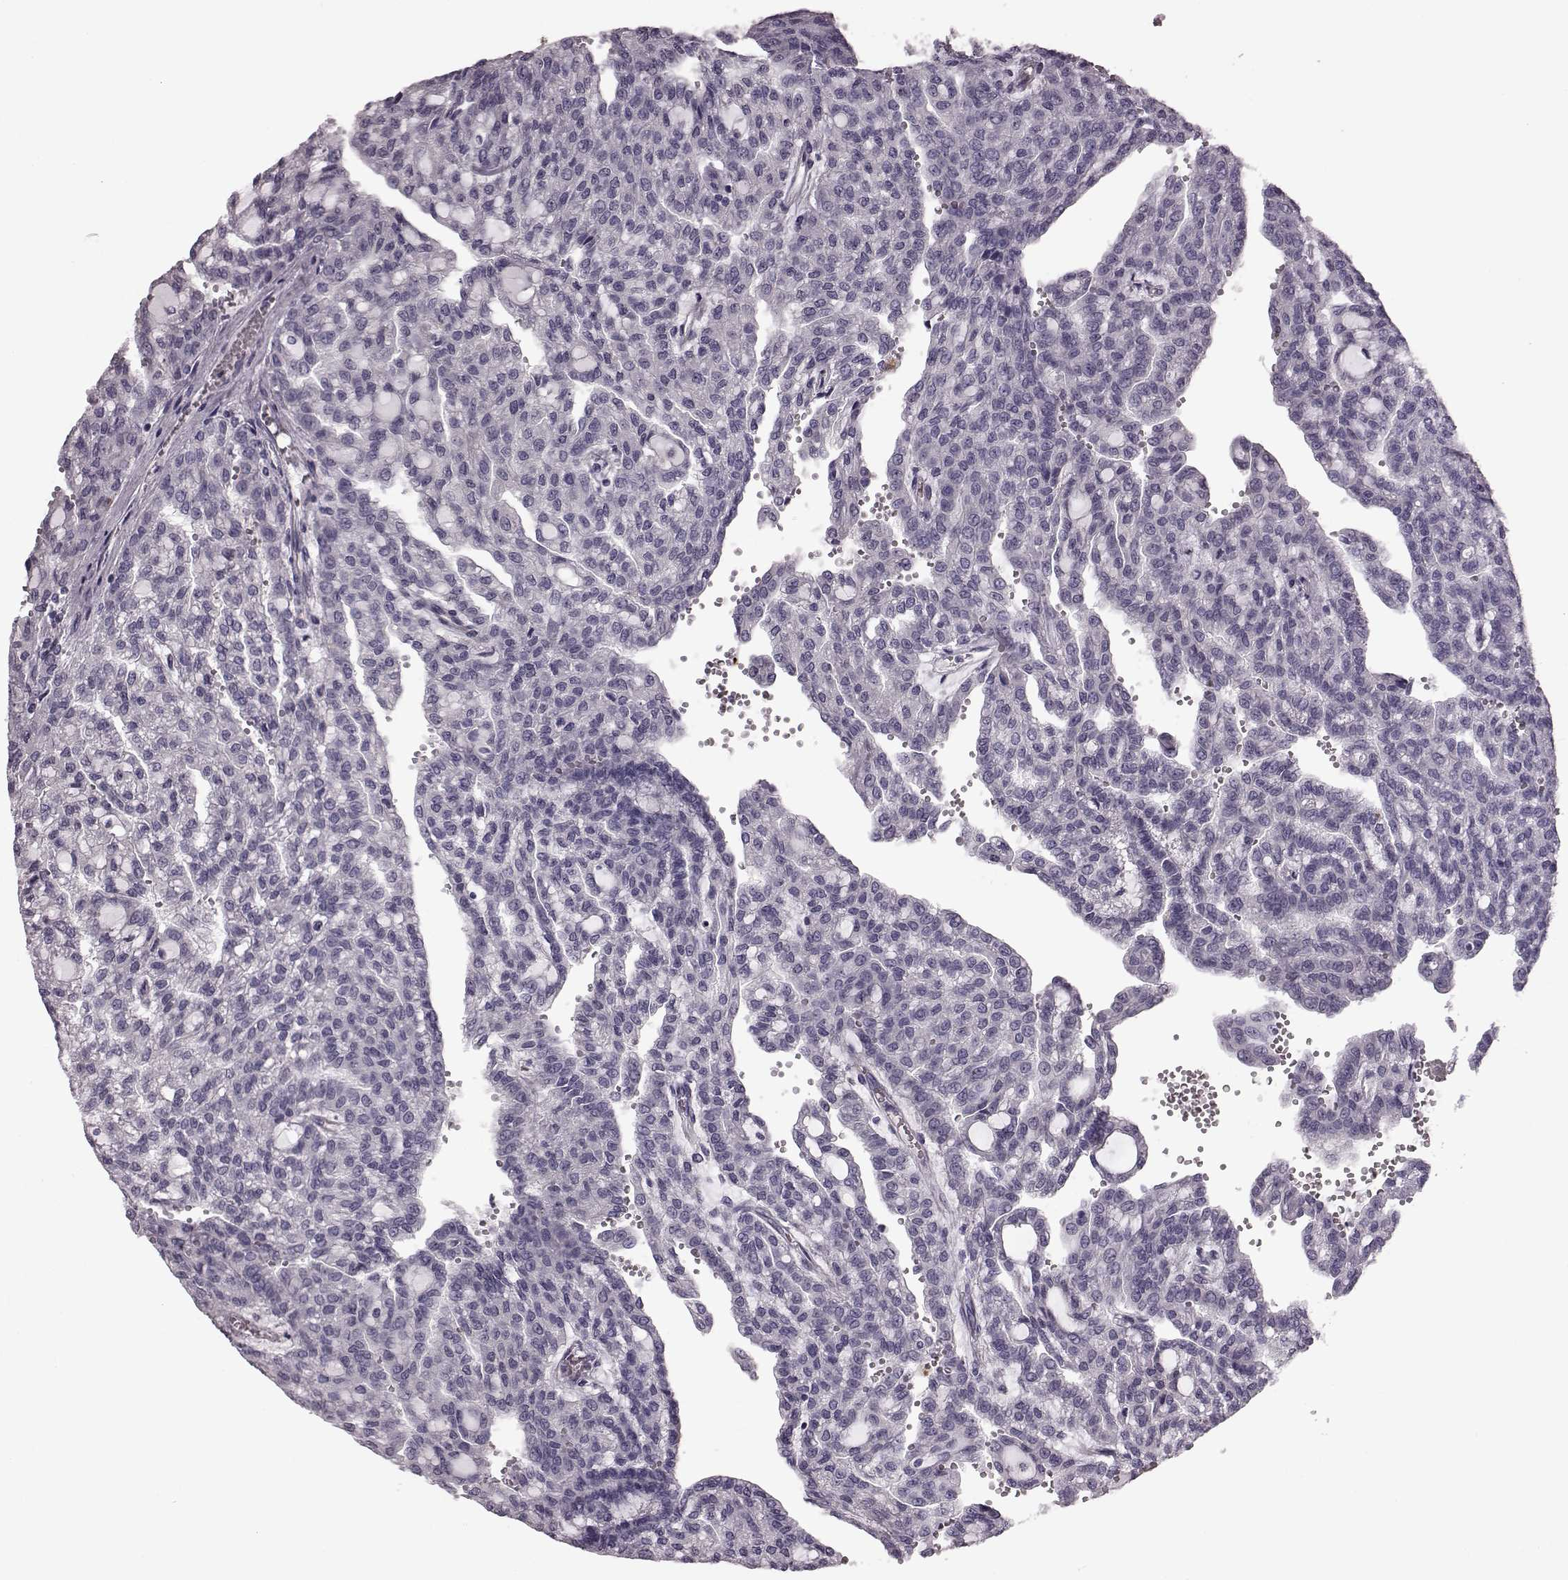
{"staining": {"intensity": "negative", "quantity": "none", "location": "none"}, "tissue": "renal cancer", "cell_type": "Tumor cells", "image_type": "cancer", "snomed": [{"axis": "morphology", "description": "Adenocarcinoma, NOS"}, {"axis": "topography", "description": "Kidney"}], "caption": "Tumor cells are negative for protein expression in human renal cancer.", "gene": "SNTG1", "patient": {"sex": "male", "age": 63}}